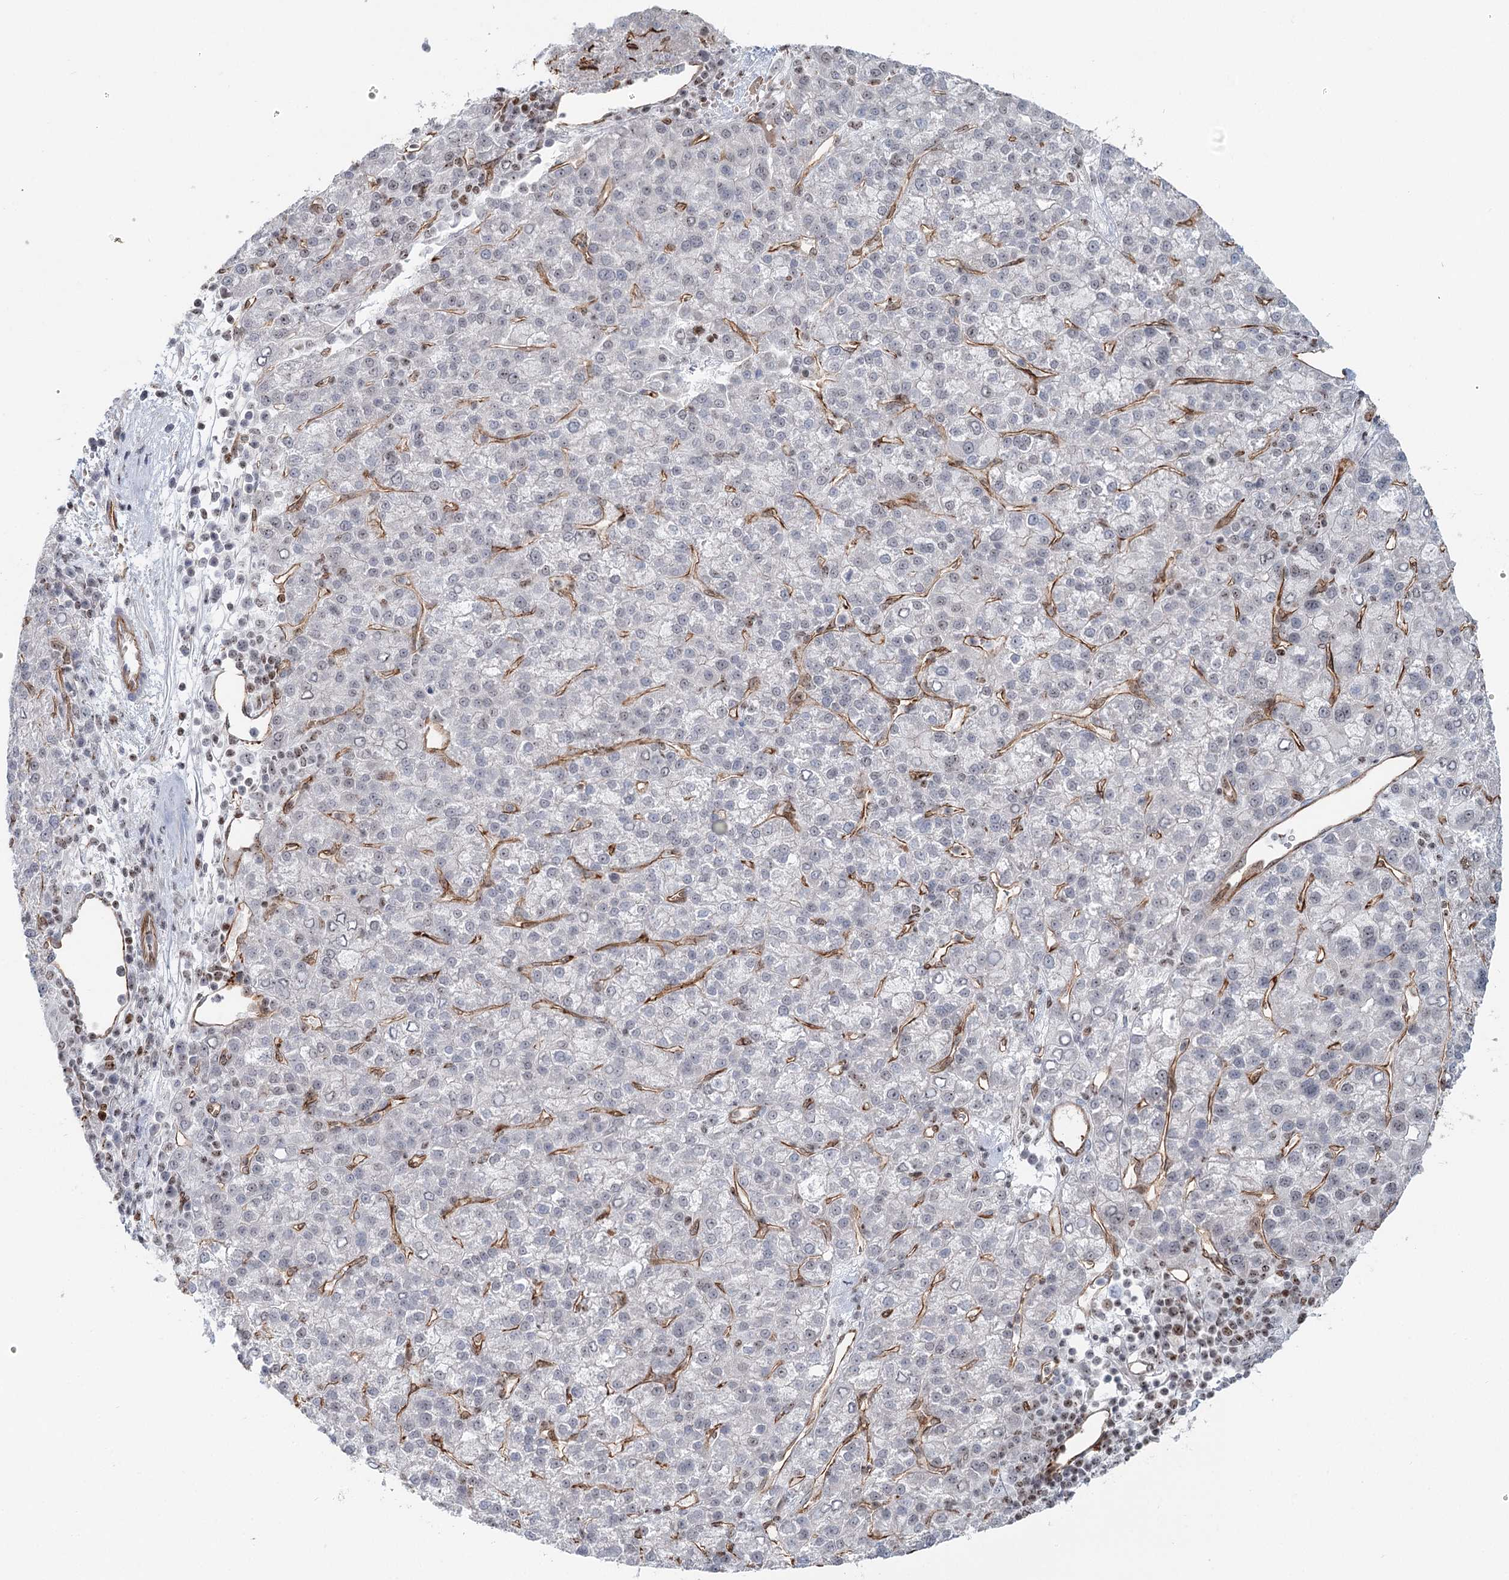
{"staining": {"intensity": "negative", "quantity": "none", "location": "none"}, "tissue": "liver cancer", "cell_type": "Tumor cells", "image_type": "cancer", "snomed": [{"axis": "morphology", "description": "Carcinoma, Hepatocellular, NOS"}, {"axis": "topography", "description": "Liver"}], "caption": "Hepatocellular carcinoma (liver) was stained to show a protein in brown. There is no significant positivity in tumor cells.", "gene": "ZFYVE28", "patient": {"sex": "female", "age": 58}}